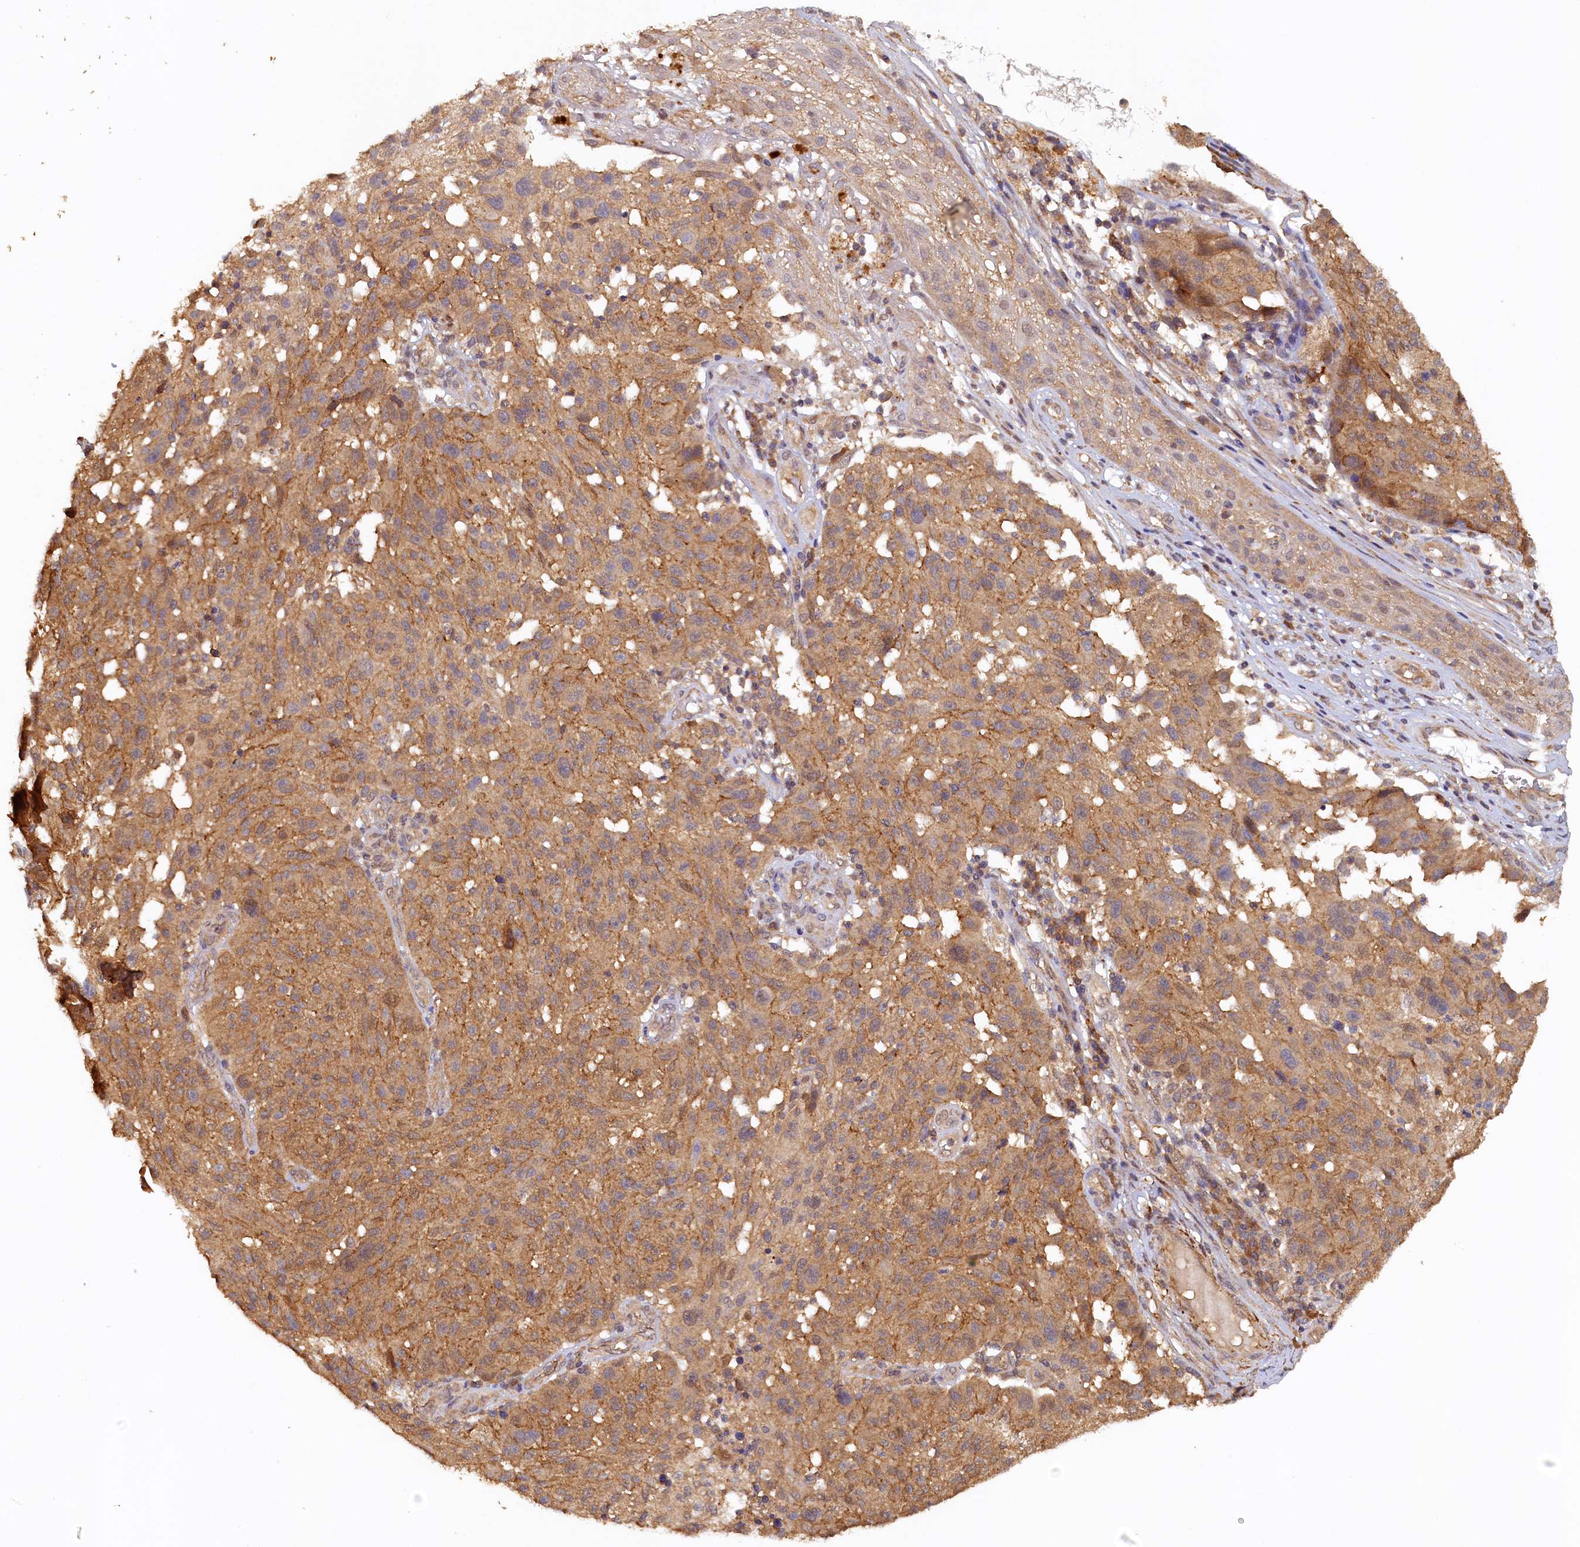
{"staining": {"intensity": "moderate", "quantity": ">75%", "location": "cytoplasmic/membranous"}, "tissue": "melanoma", "cell_type": "Tumor cells", "image_type": "cancer", "snomed": [{"axis": "morphology", "description": "Malignant melanoma, NOS"}, {"axis": "topography", "description": "Skin"}], "caption": "Human malignant melanoma stained for a protein (brown) displays moderate cytoplasmic/membranous positive staining in about >75% of tumor cells.", "gene": "UBL7", "patient": {"sex": "male", "age": 53}}